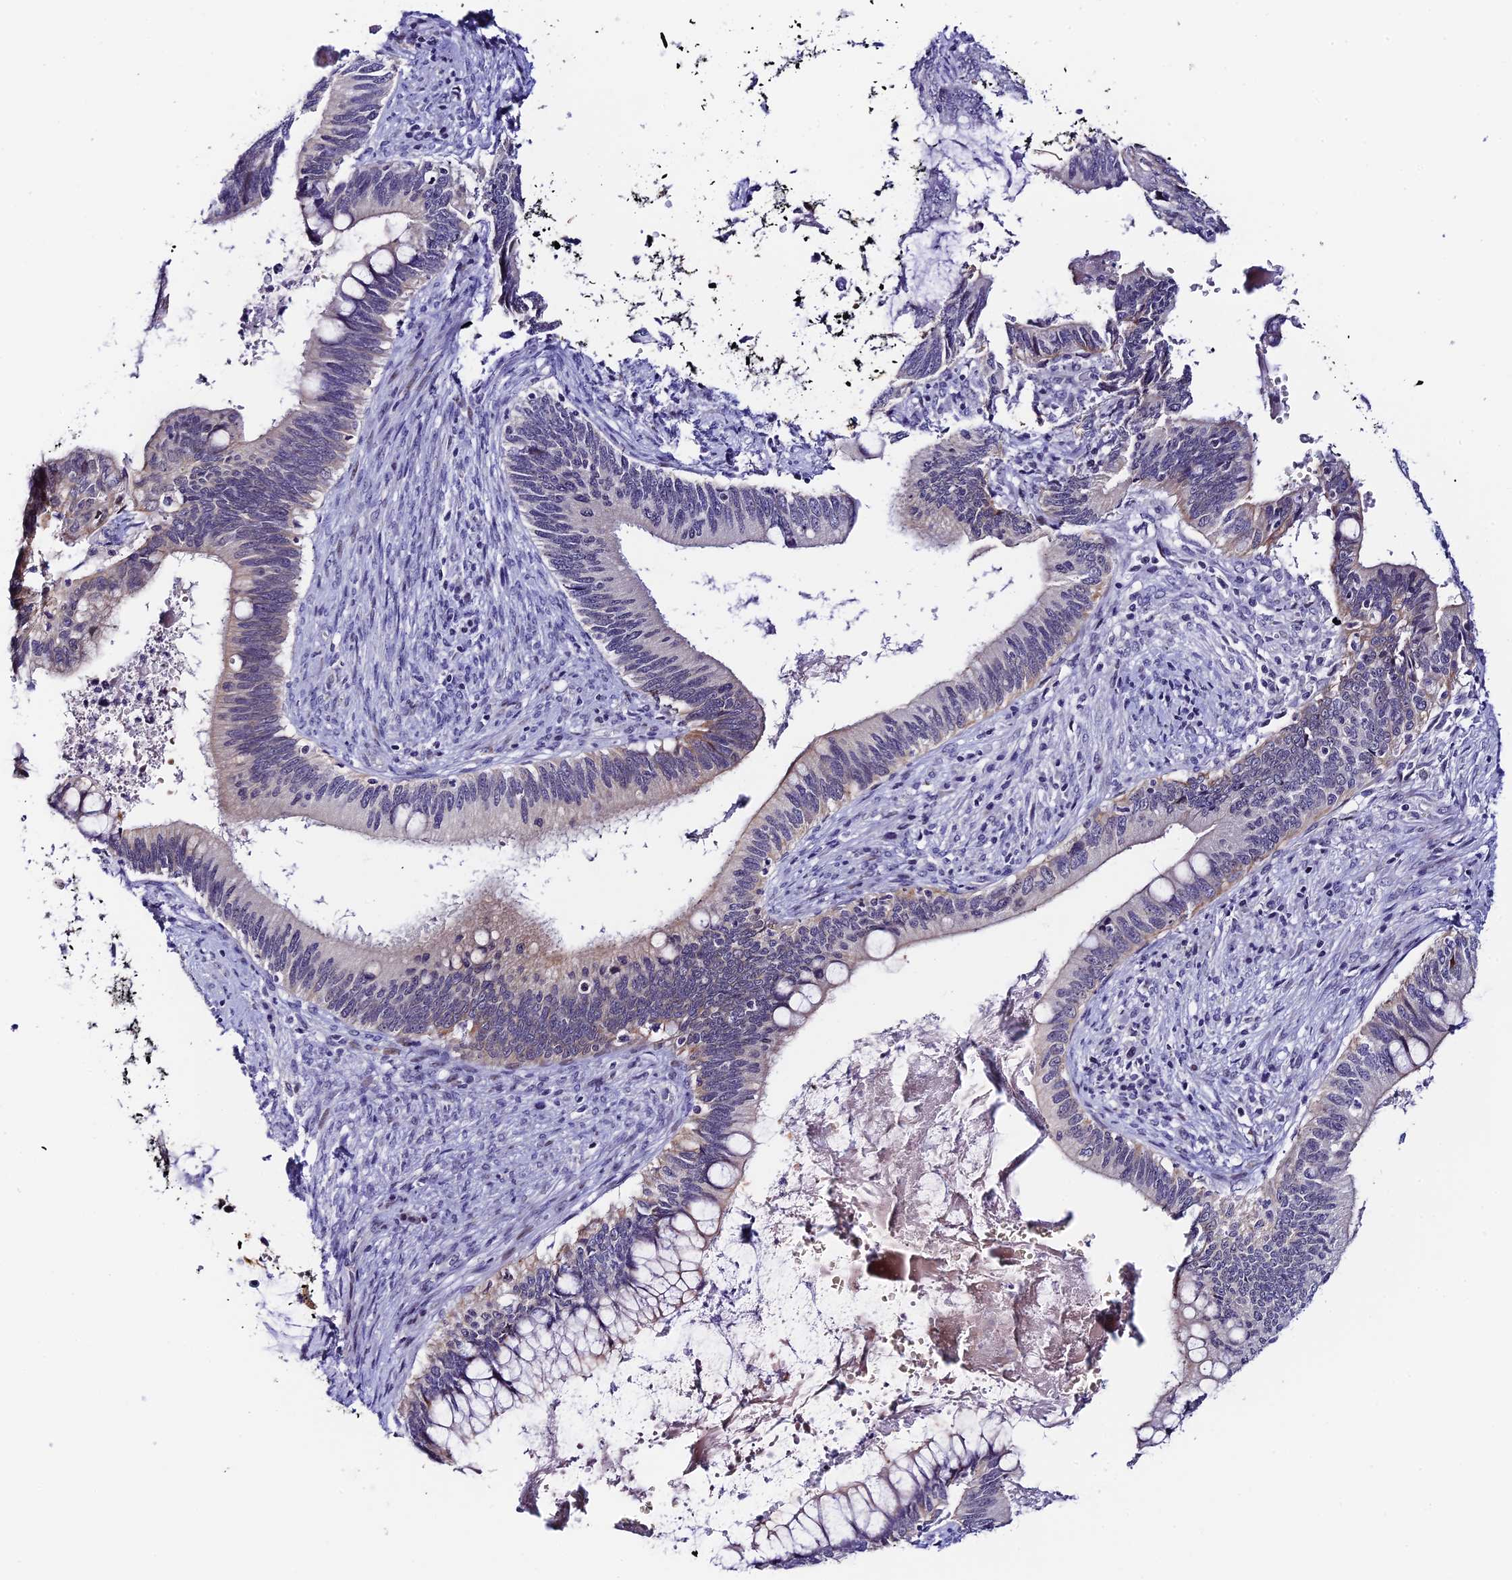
{"staining": {"intensity": "negative", "quantity": "none", "location": "none"}, "tissue": "cervical cancer", "cell_type": "Tumor cells", "image_type": "cancer", "snomed": [{"axis": "morphology", "description": "Adenocarcinoma, NOS"}, {"axis": "topography", "description": "Cervix"}], "caption": "Immunohistochemistry of human cervical cancer (adenocarcinoma) displays no expression in tumor cells. (DAB (3,3'-diaminobenzidine) immunohistochemistry (IHC) with hematoxylin counter stain).", "gene": "RASGEF1B", "patient": {"sex": "female", "age": 42}}